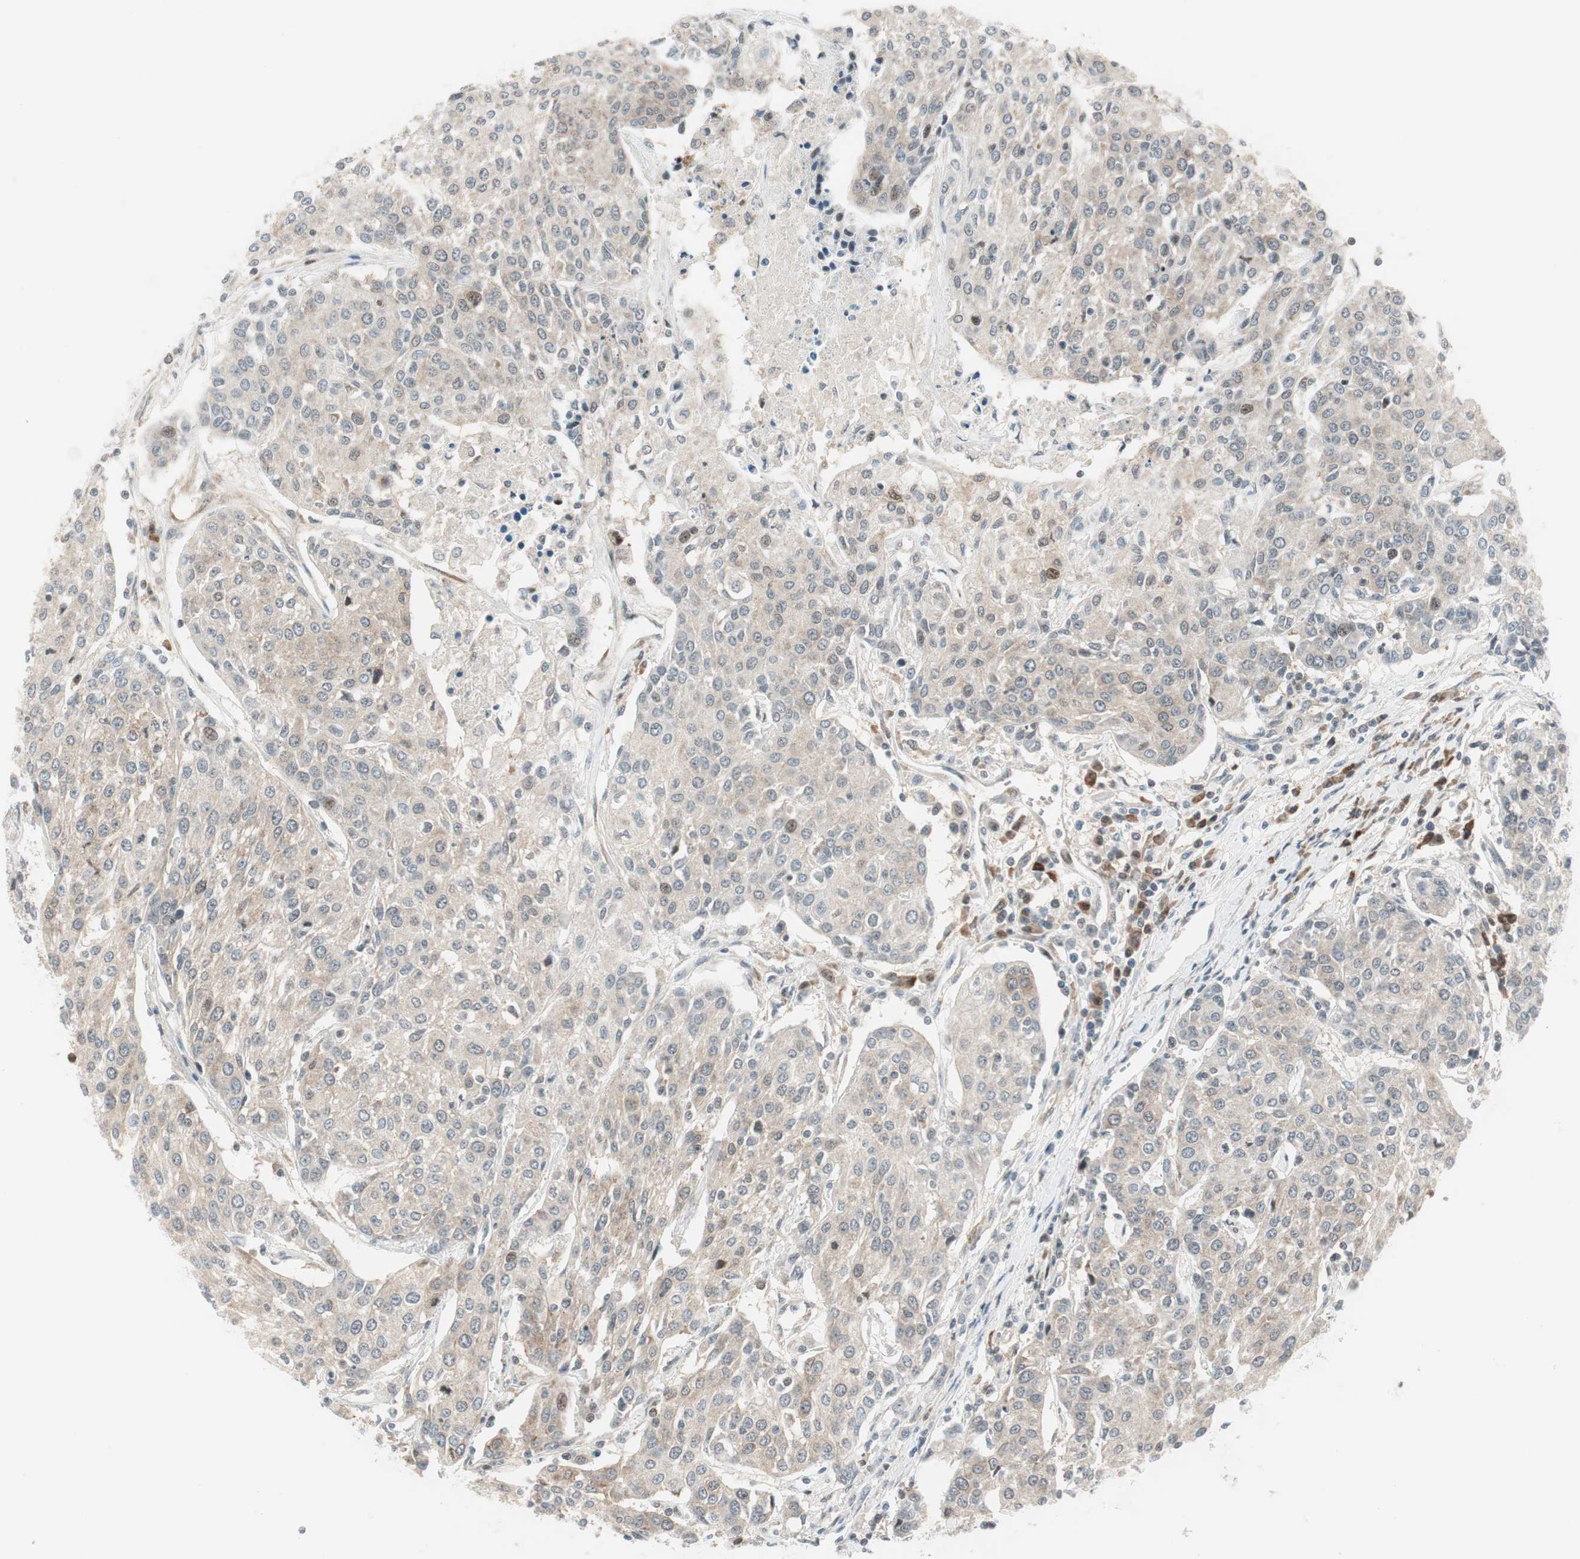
{"staining": {"intensity": "negative", "quantity": "none", "location": "none"}, "tissue": "urothelial cancer", "cell_type": "Tumor cells", "image_type": "cancer", "snomed": [{"axis": "morphology", "description": "Urothelial carcinoma, High grade"}, {"axis": "topography", "description": "Urinary bladder"}], "caption": "This is a photomicrograph of IHC staining of high-grade urothelial carcinoma, which shows no expression in tumor cells.", "gene": "TPT1", "patient": {"sex": "female", "age": 85}}